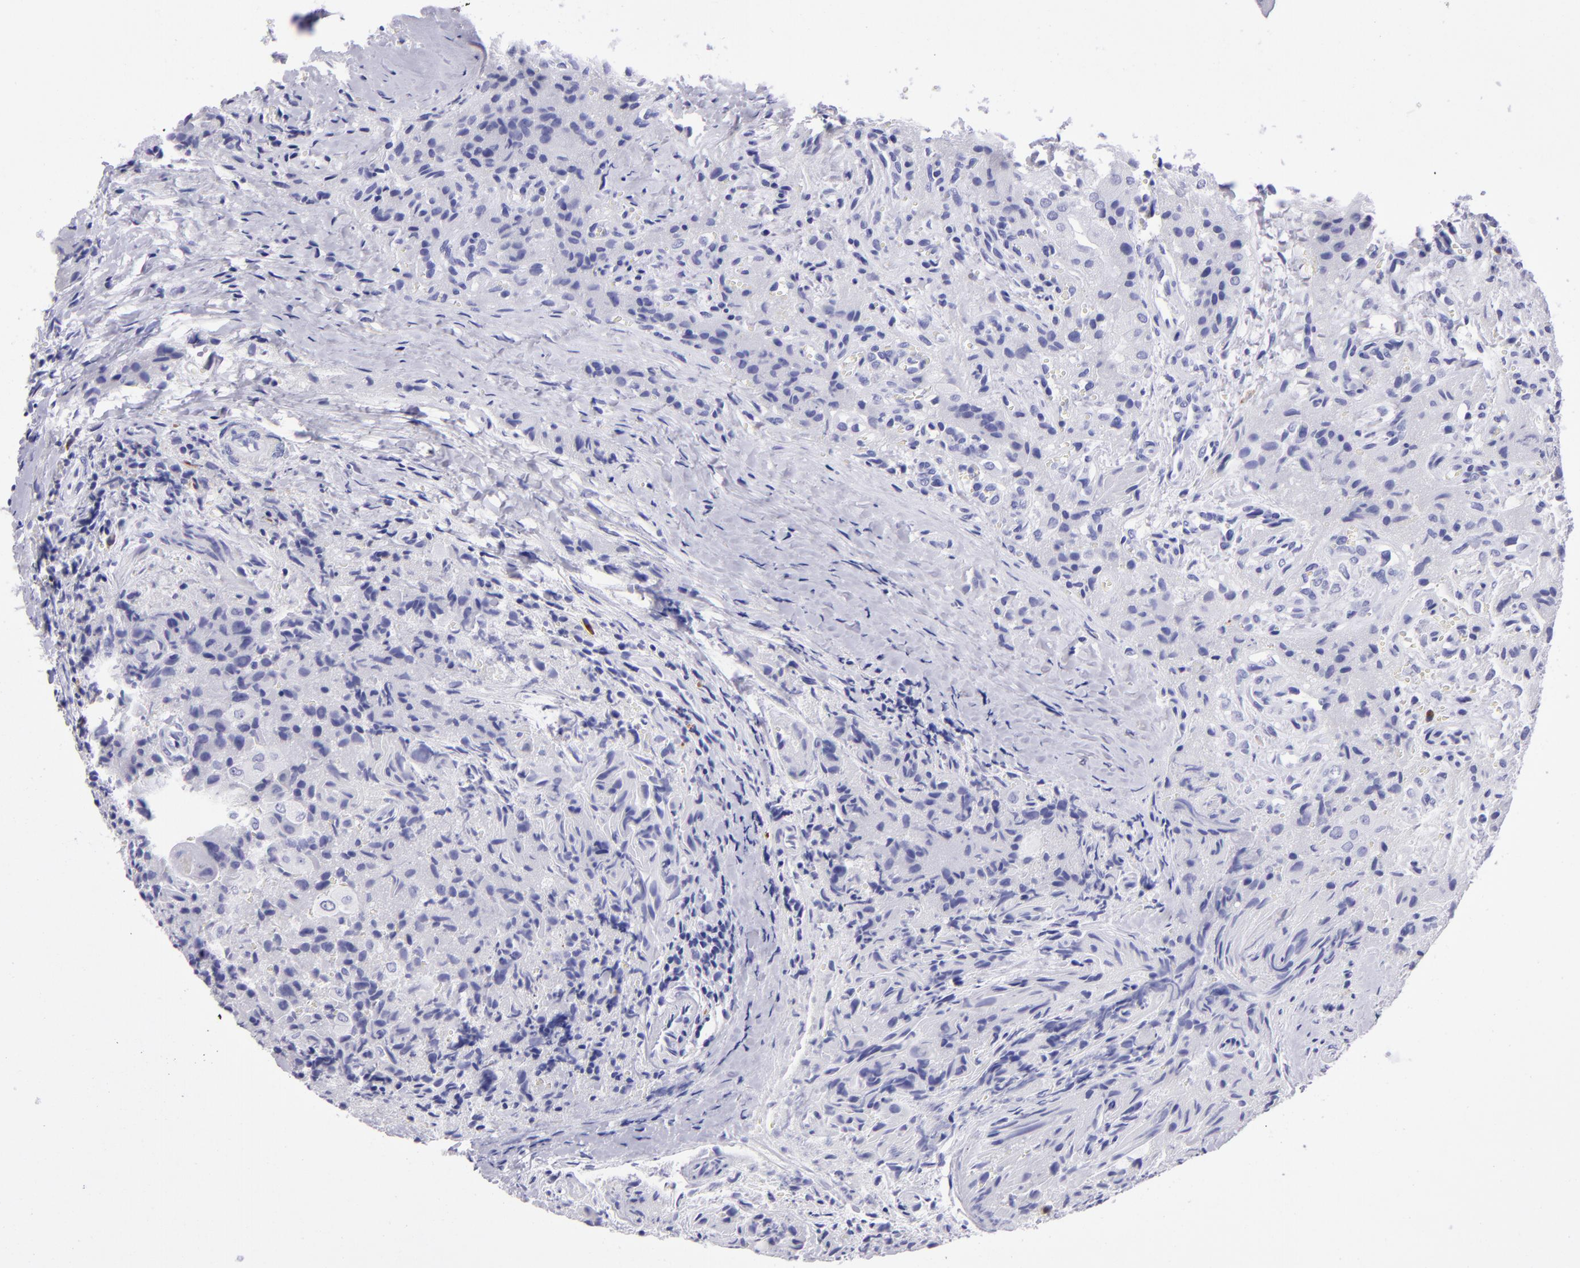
{"staining": {"intensity": "negative", "quantity": "none", "location": "none"}, "tissue": "thyroid cancer", "cell_type": "Tumor cells", "image_type": "cancer", "snomed": [{"axis": "morphology", "description": "Papillary adenocarcinoma, NOS"}, {"axis": "topography", "description": "Thyroid gland"}], "caption": "This image is of papillary adenocarcinoma (thyroid) stained with immunohistochemistry to label a protein in brown with the nuclei are counter-stained blue. There is no expression in tumor cells.", "gene": "TYRP1", "patient": {"sex": "female", "age": 71}}